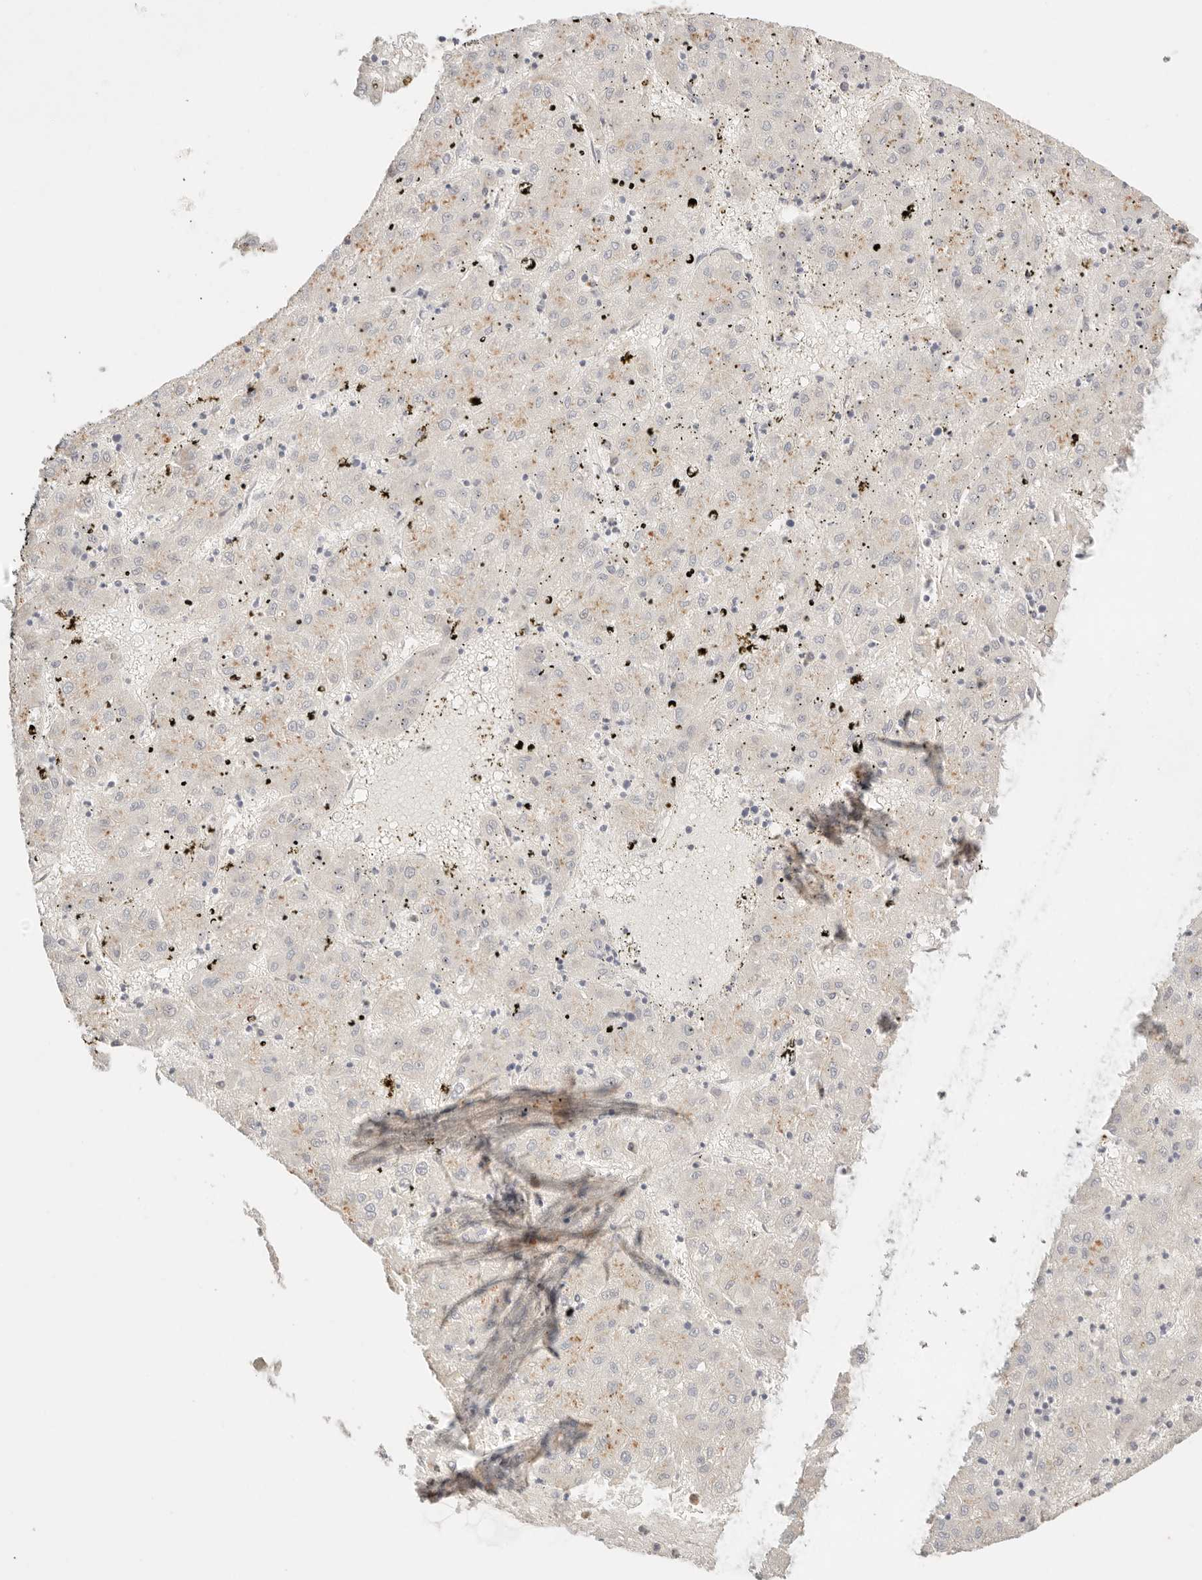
{"staining": {"intensity": "negative", "quantity": "none", "location": "none"}, "tissue": "liver cancer", "cell_type": "Tumor cells", "image_type": "cancer", "snomed": [{"axis": "morphology", "description": "Carcinoma, Hepatocellular, NOS"}, {"axis": "topography", "description": "Liver"}], "caption": "This is an IHC histopathology image of liver cancer (hepatocellular carcinoma). There is no staining in tumor cells.", "gene": "CEP120", "patient": {"sex": "male", "age": 72}}